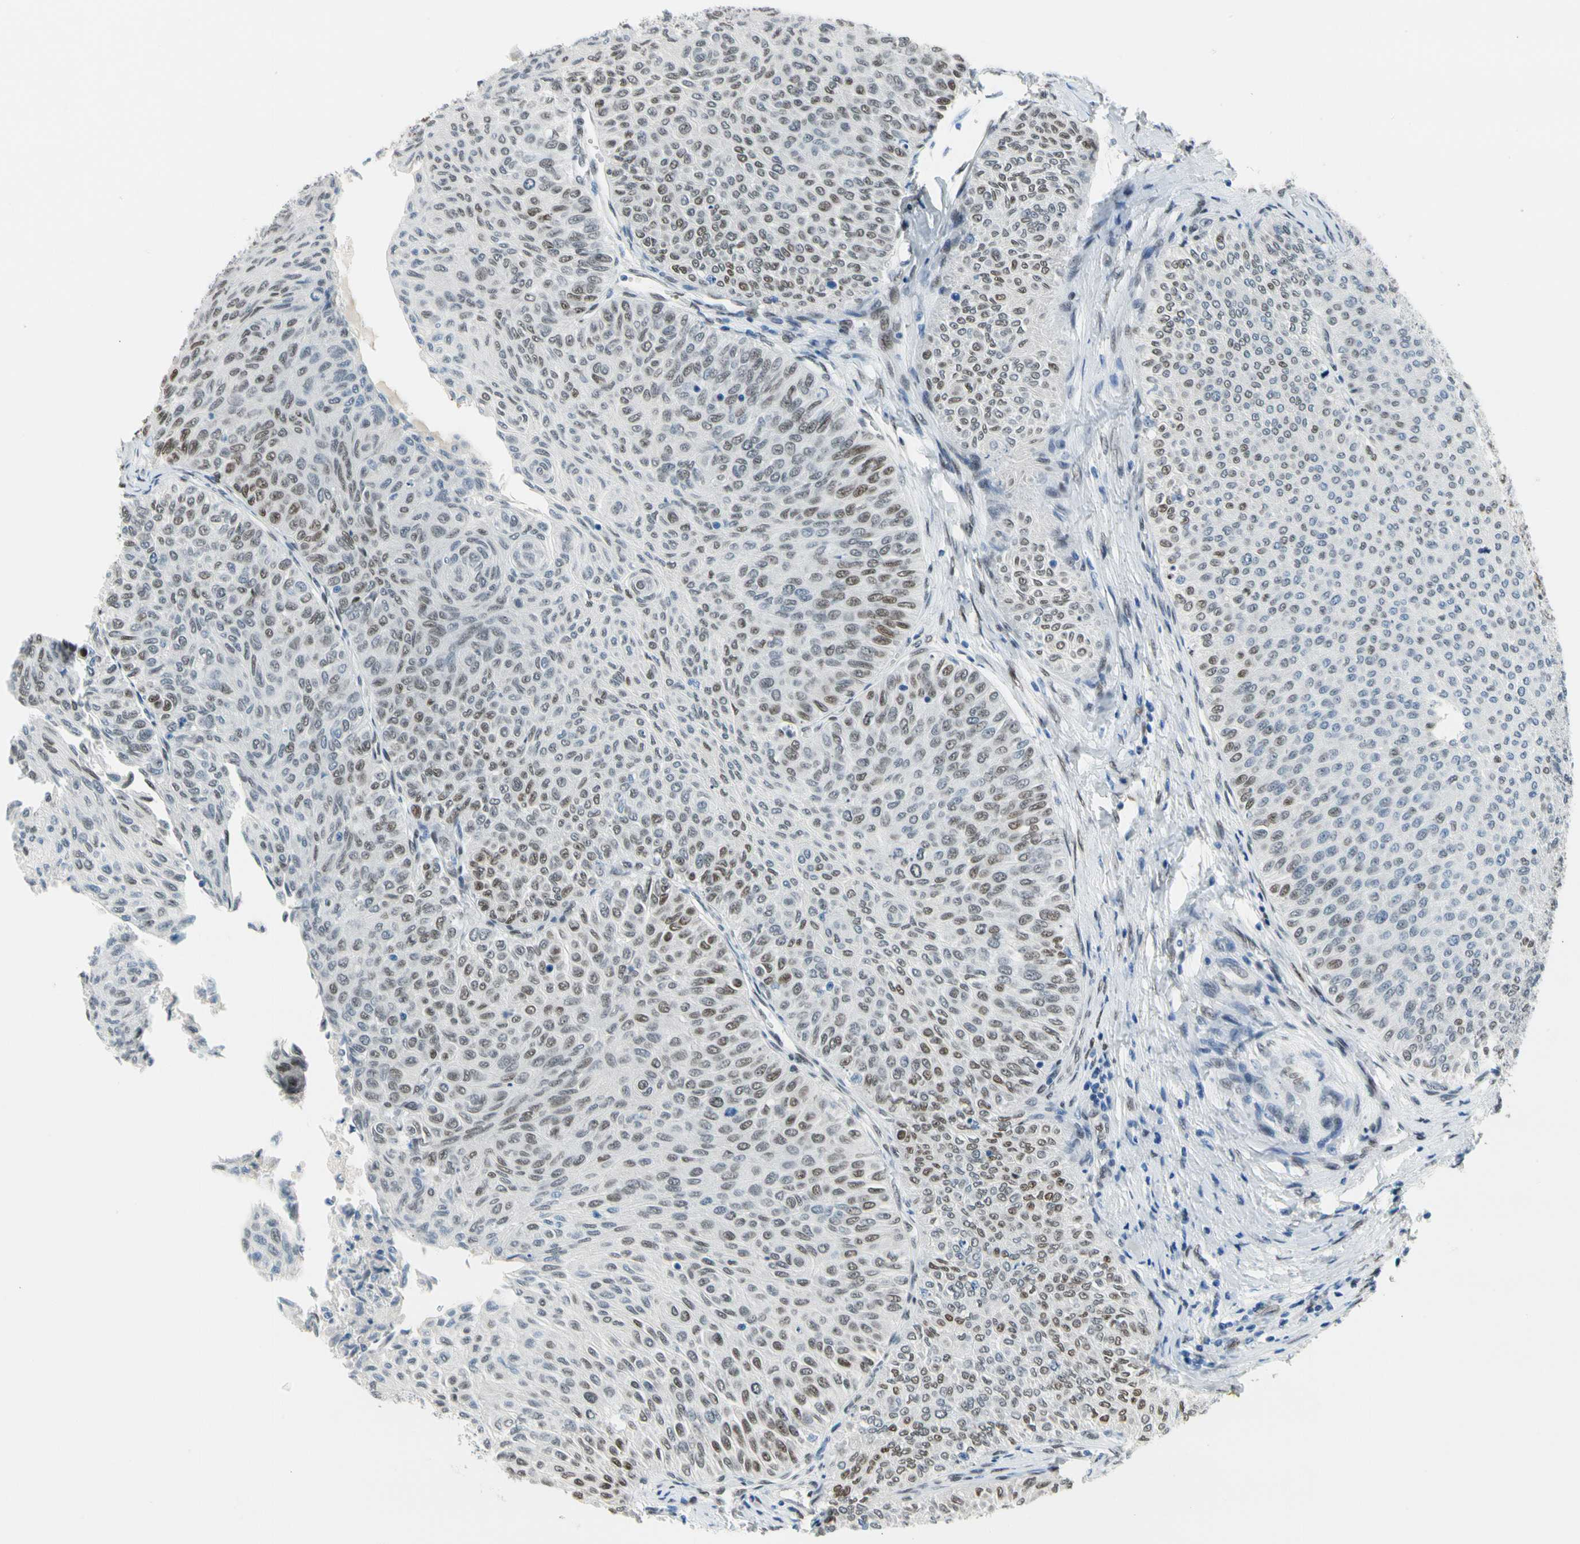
{"staining": {"intensity": "weak", "quantity": "25%-75%", "location": "nuclear"}, "tissue": "urothelial cancer", "cell_type": "Tumor cells", "image_type": "cancer", "snomed": [{"axis": "morphology", "description": "Urothelial carcinoma, Low grade"}, {"axis": "topography", "description": "Urinary bladder"}], "caption": "Immunohistochemistry of human urothelial cancer shows low levels of weak nuclear positivity in approximately 25%-75% of tumor cells.", "gene": "NFIA", "patient": {"sex": "male", "age": 78}}